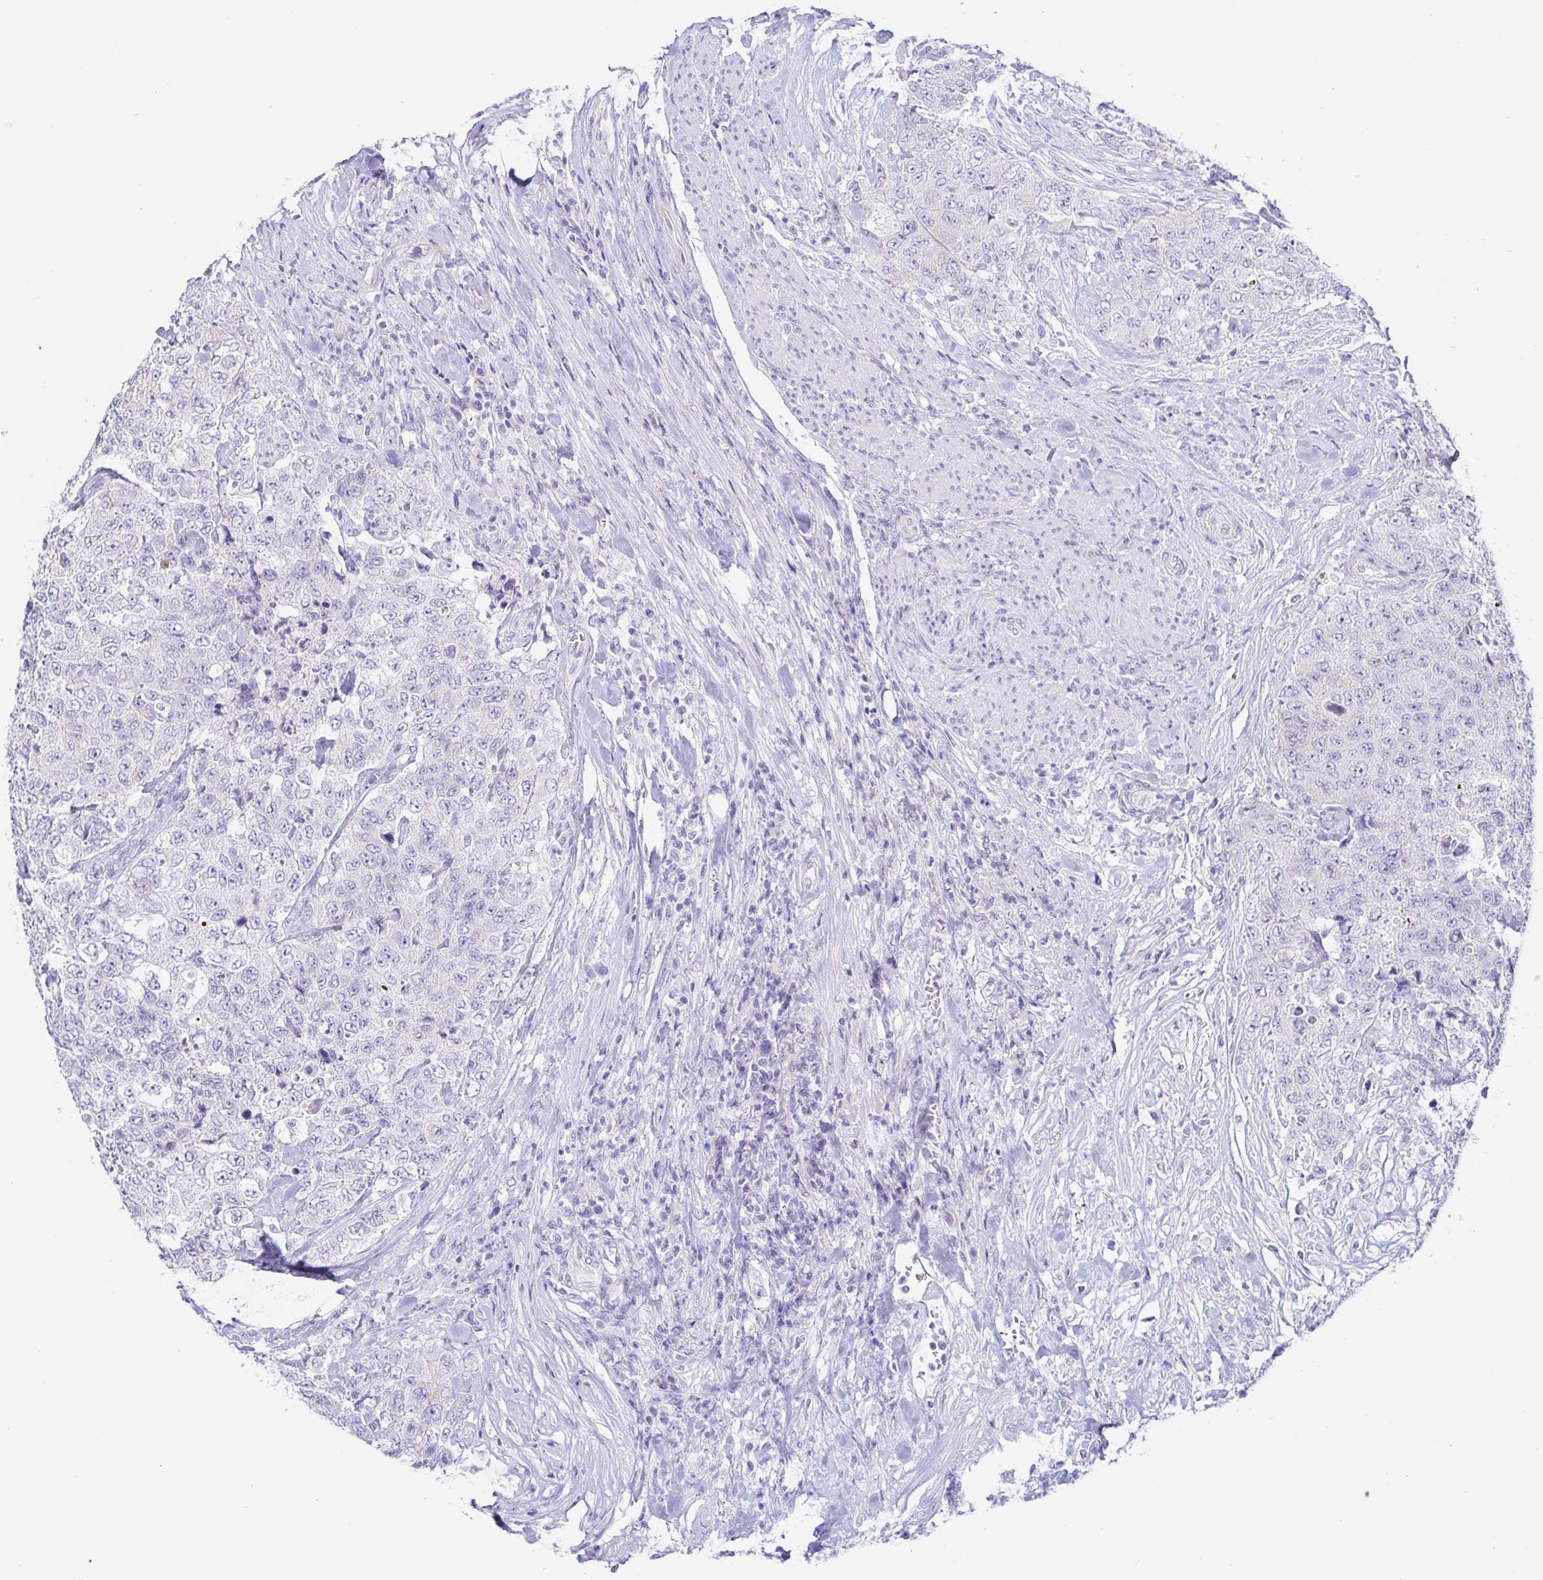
{"staining": {"intensity": "negative", "quantity": "none", "location": "none"}, "tissue": "urothelial cancer", "cell_type": "Tumor cells", "image_type": "cancer", "snomed": [{"axis": "morphology", "description": "Urothelial carcinoma, High grade"}, {"axis": "topography", "description": "Urinary bladder"}], "caption": "An immunohistochemistry (IHC) image of urothelial cancer is shown. There is no staining in tumor cells of urothelial cancer.", "gene": "PINLYP", "patient": {"sex": "female", "age": 78}}